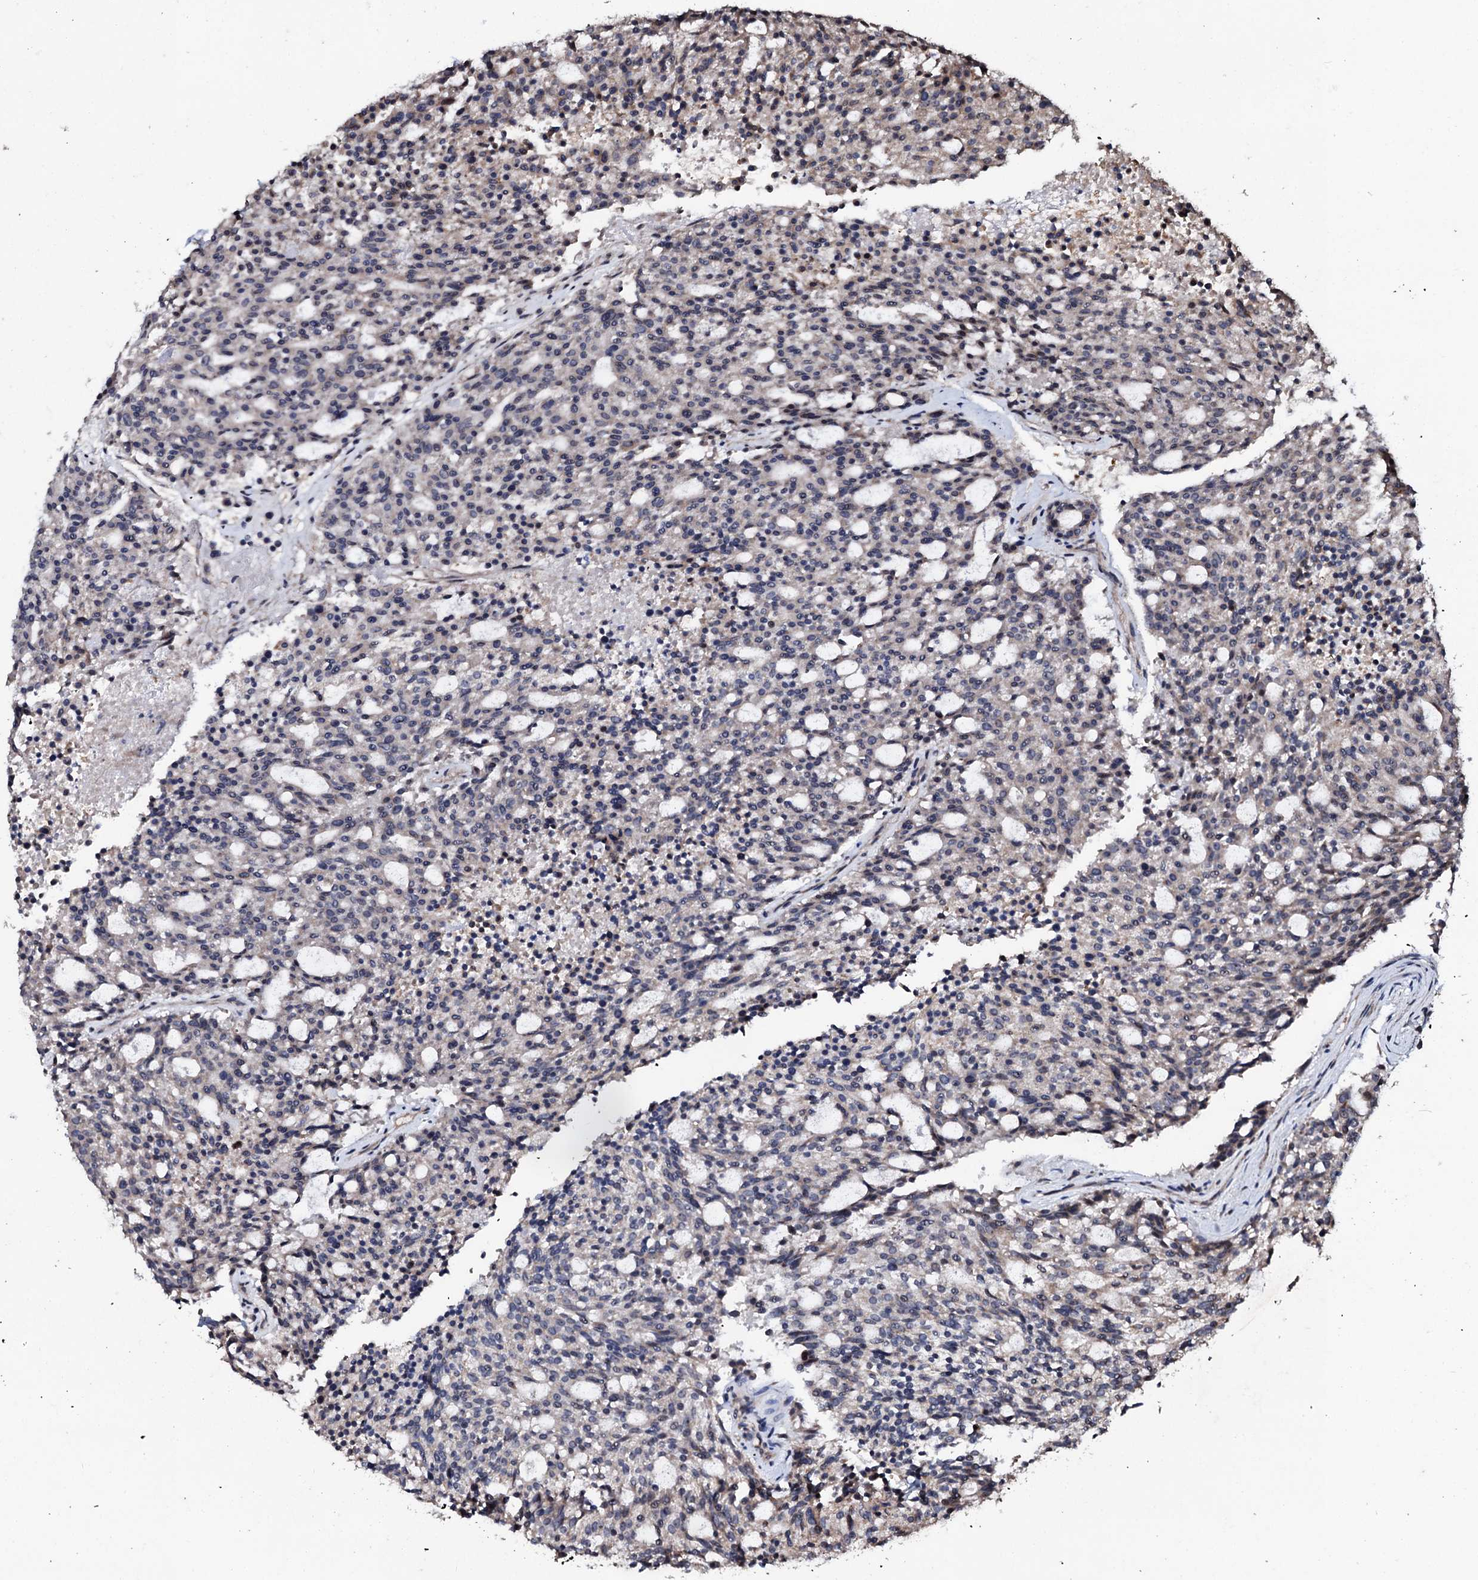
{"staining": {"intensity": "negative", "quantity": "none", "location": "none"}, "tissue": "carcinoid", "cell_type": "Tumor cells", "image_type": "cancer", "snomed": [{"axis": "morphology", "description": "Carcinoid, malignant, NOS"}, {"axis": "topography", "description": "Pancreas"}], "caption": "DAB immunohistochemical staining of carcinoid exhibits no significant staining in tumor cells.", "gene": "SUPT7L", "patient": {"sex": "female", "age": 54}}